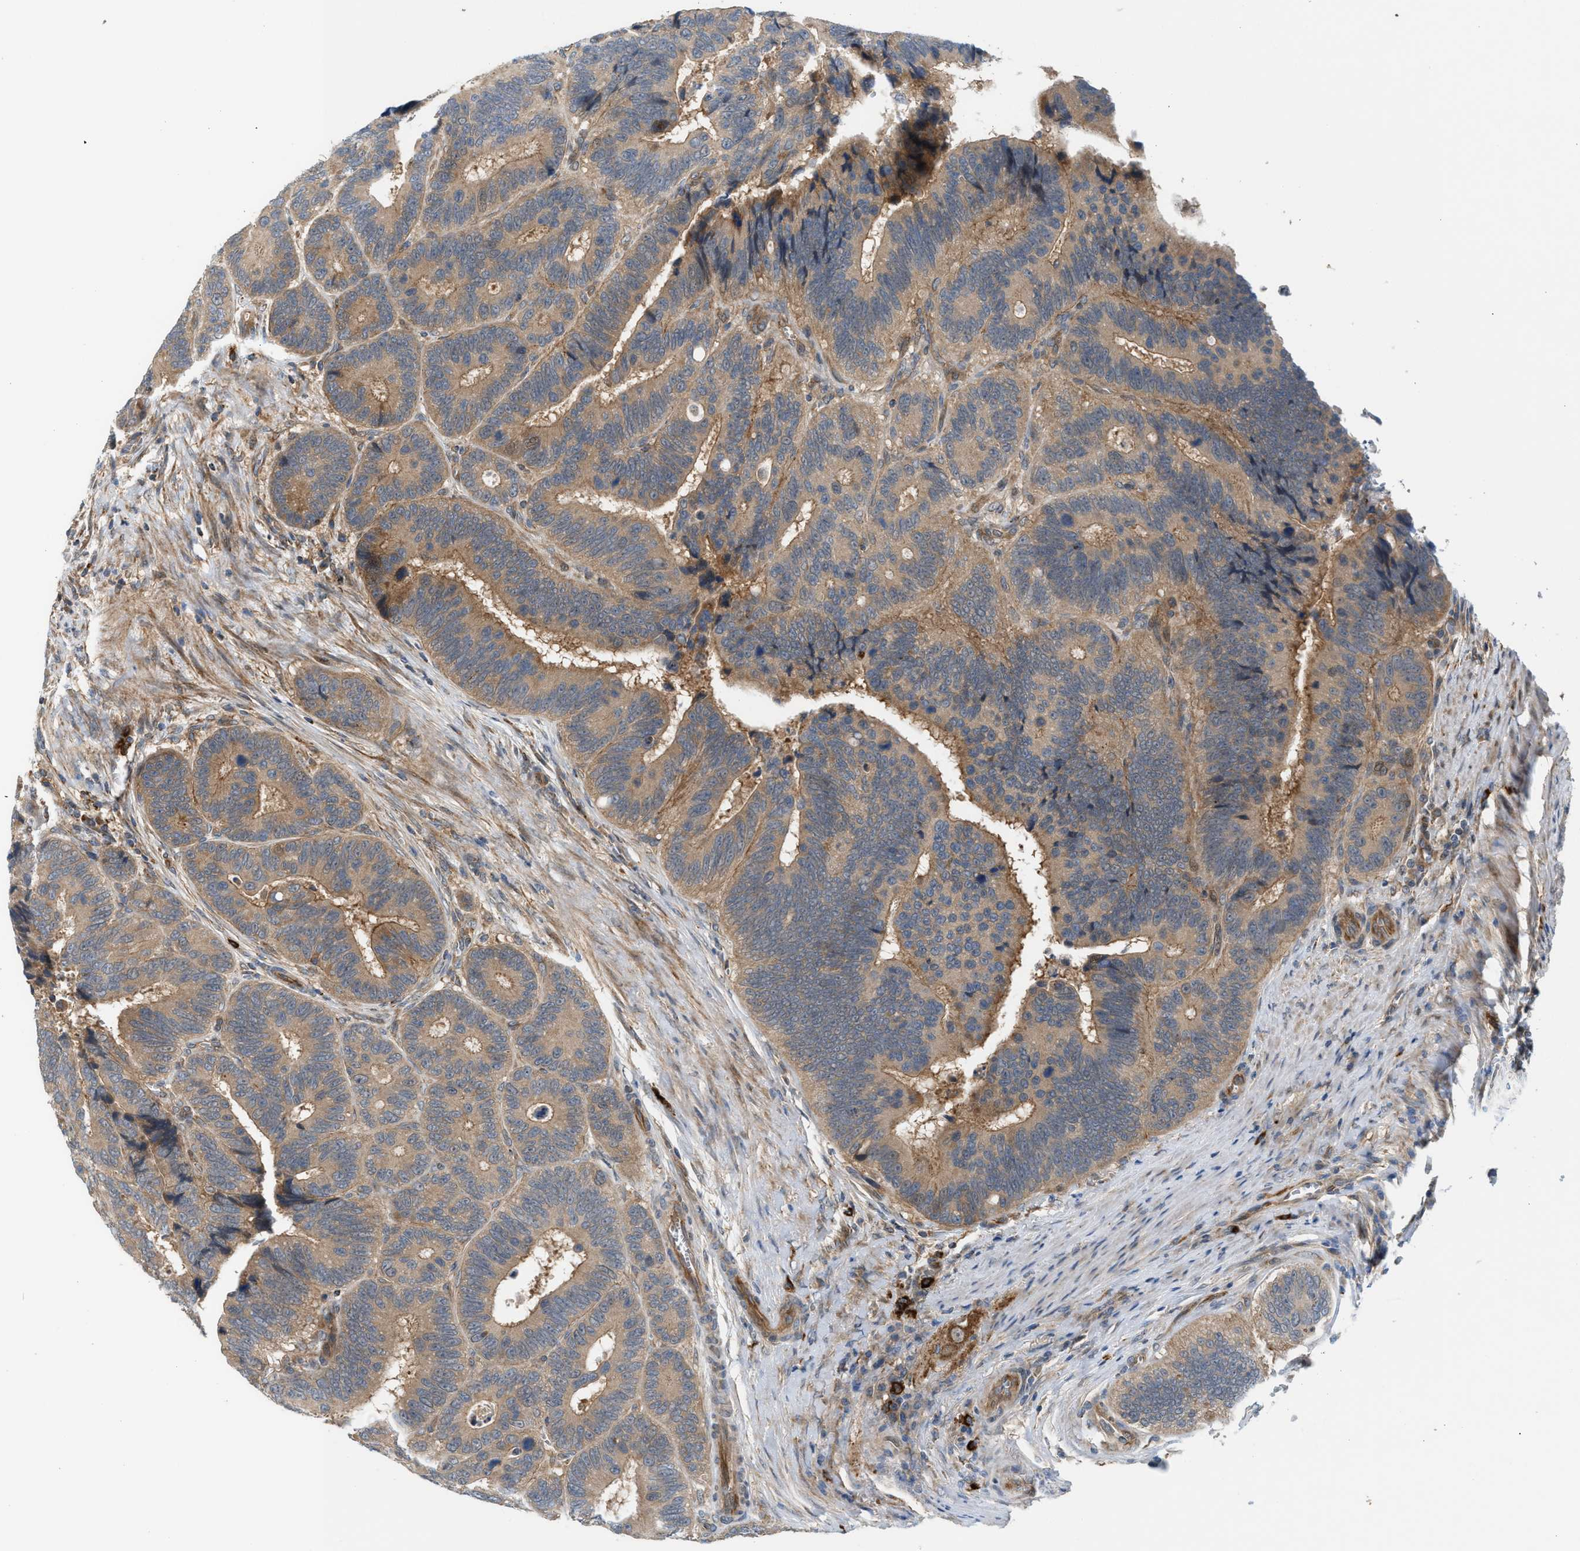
{"staining": {"intensity": "weak", "quantity": ">75%", "location": "cytoplasmic/membranous"}, "tissue": "colorectal cancer", "cell_type": "Tumor cells", "image_type": "cancer", "snomed": [{"axis": "morphology", "description": "Inflammation, NOS"}, {"axis": "morphology", "description": "Adenocarcinoma, NOS"}, {"axis": "topography", "description": "Colon"}], "caption": "Weak cytoplasmic/membranous expression for a protein is present in approximately >75% of tumor cells of colorectal cancer (adenocarcinoma) using immunohistochemistry.", "gene": "PDCL", "patient": {"sex": "male", "age": 72}}